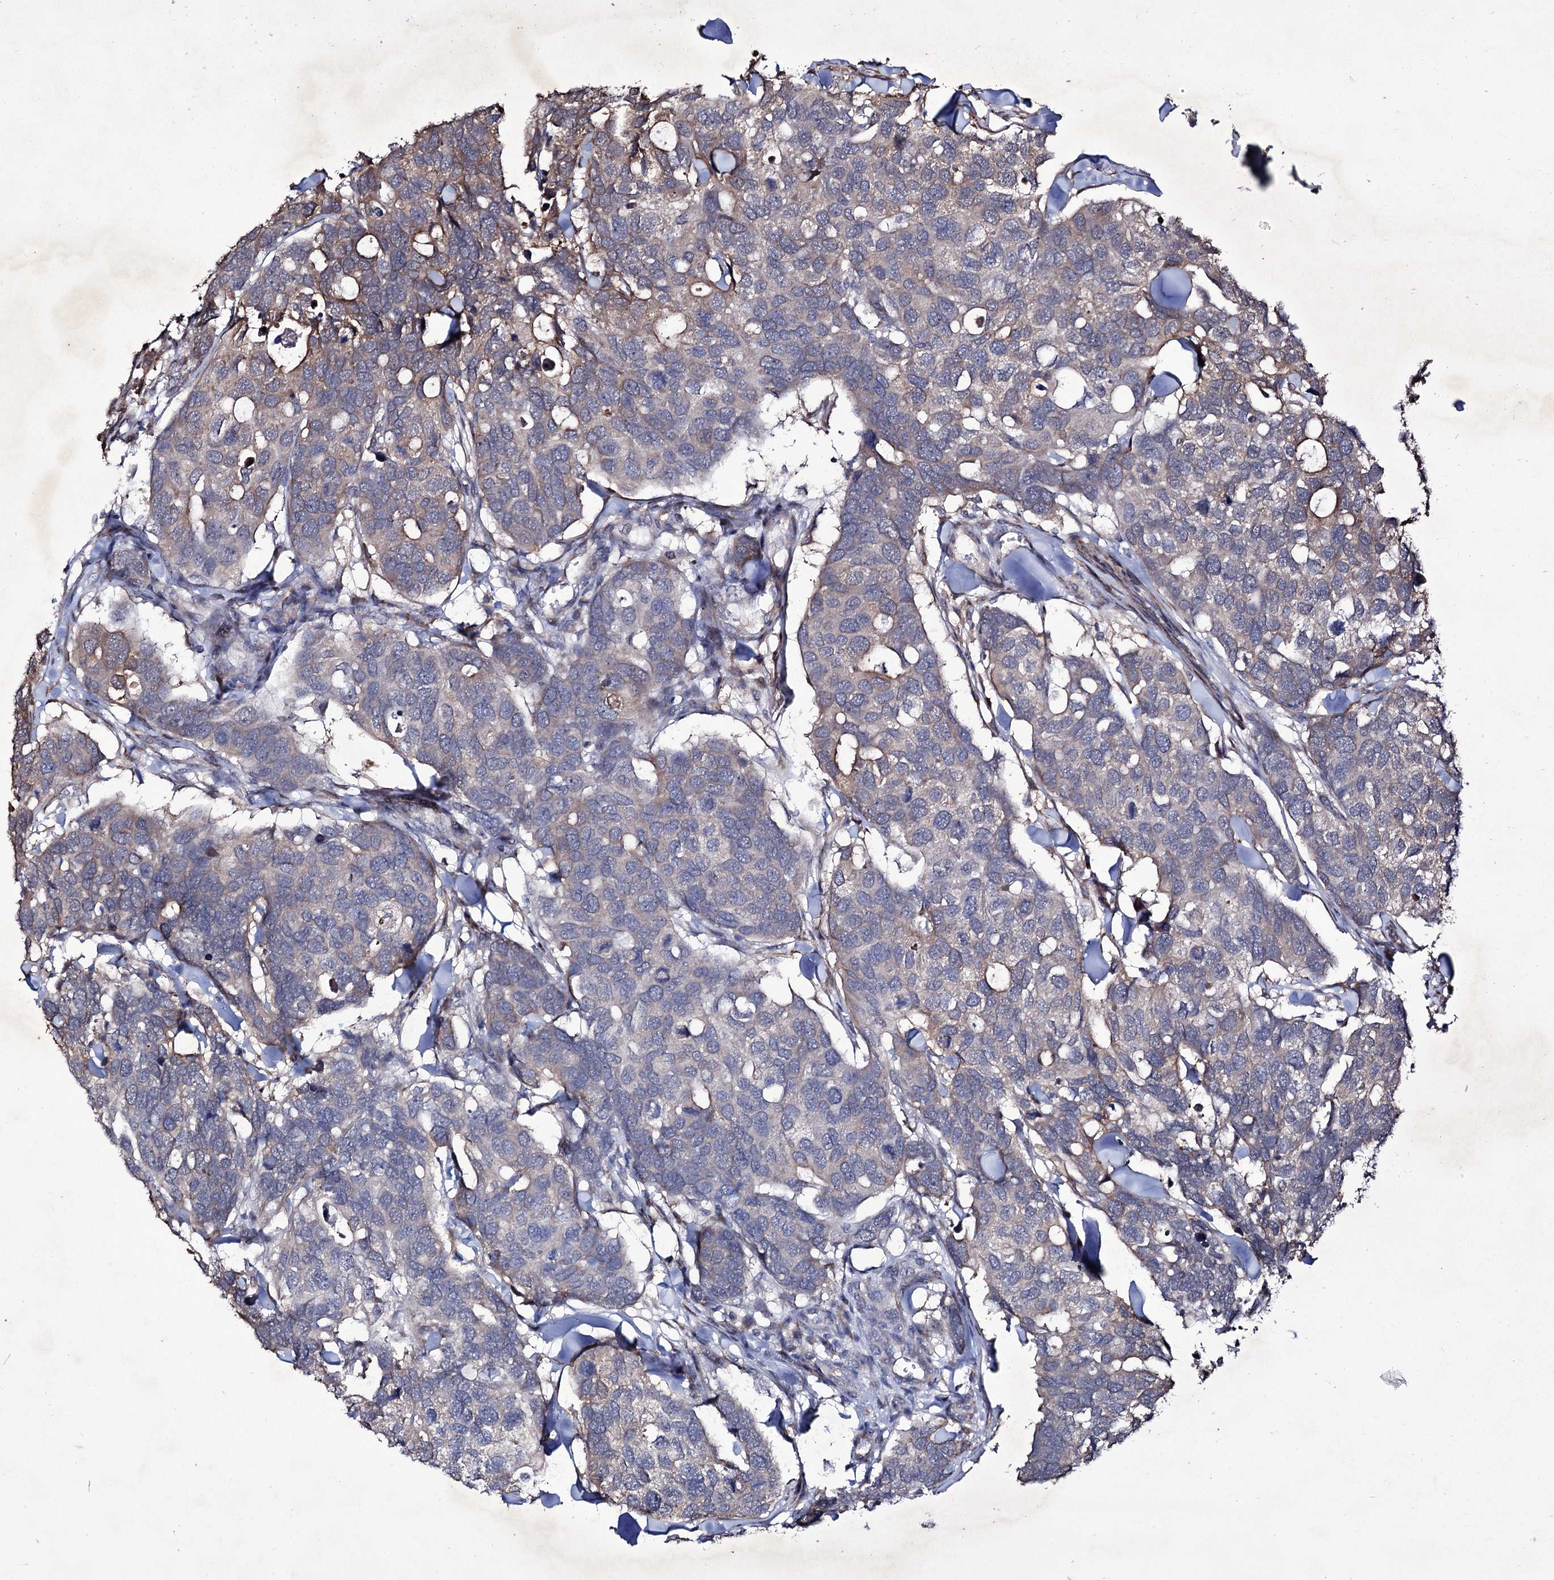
{"staining": {"intensity": "weak", "quantity": "<25%", "location": "cytoplasmic/membranous"}, "tissue": "breast cancer", "cell_type": "Tumor cells", "image_type": "cancer", "snomed": [{"axis": "morphology", "description": "Duct carcinoma"}, {"axis": "topography", "description": "Breast"}], "caption": "This is an immunohistochemistry (IHC) photomicrograph of human invasive ductal carcinoma (breast). There is no staining in tumor cells.", "gene": "TUBGCP5", "patient": {"sex": "female", "age": 83}}